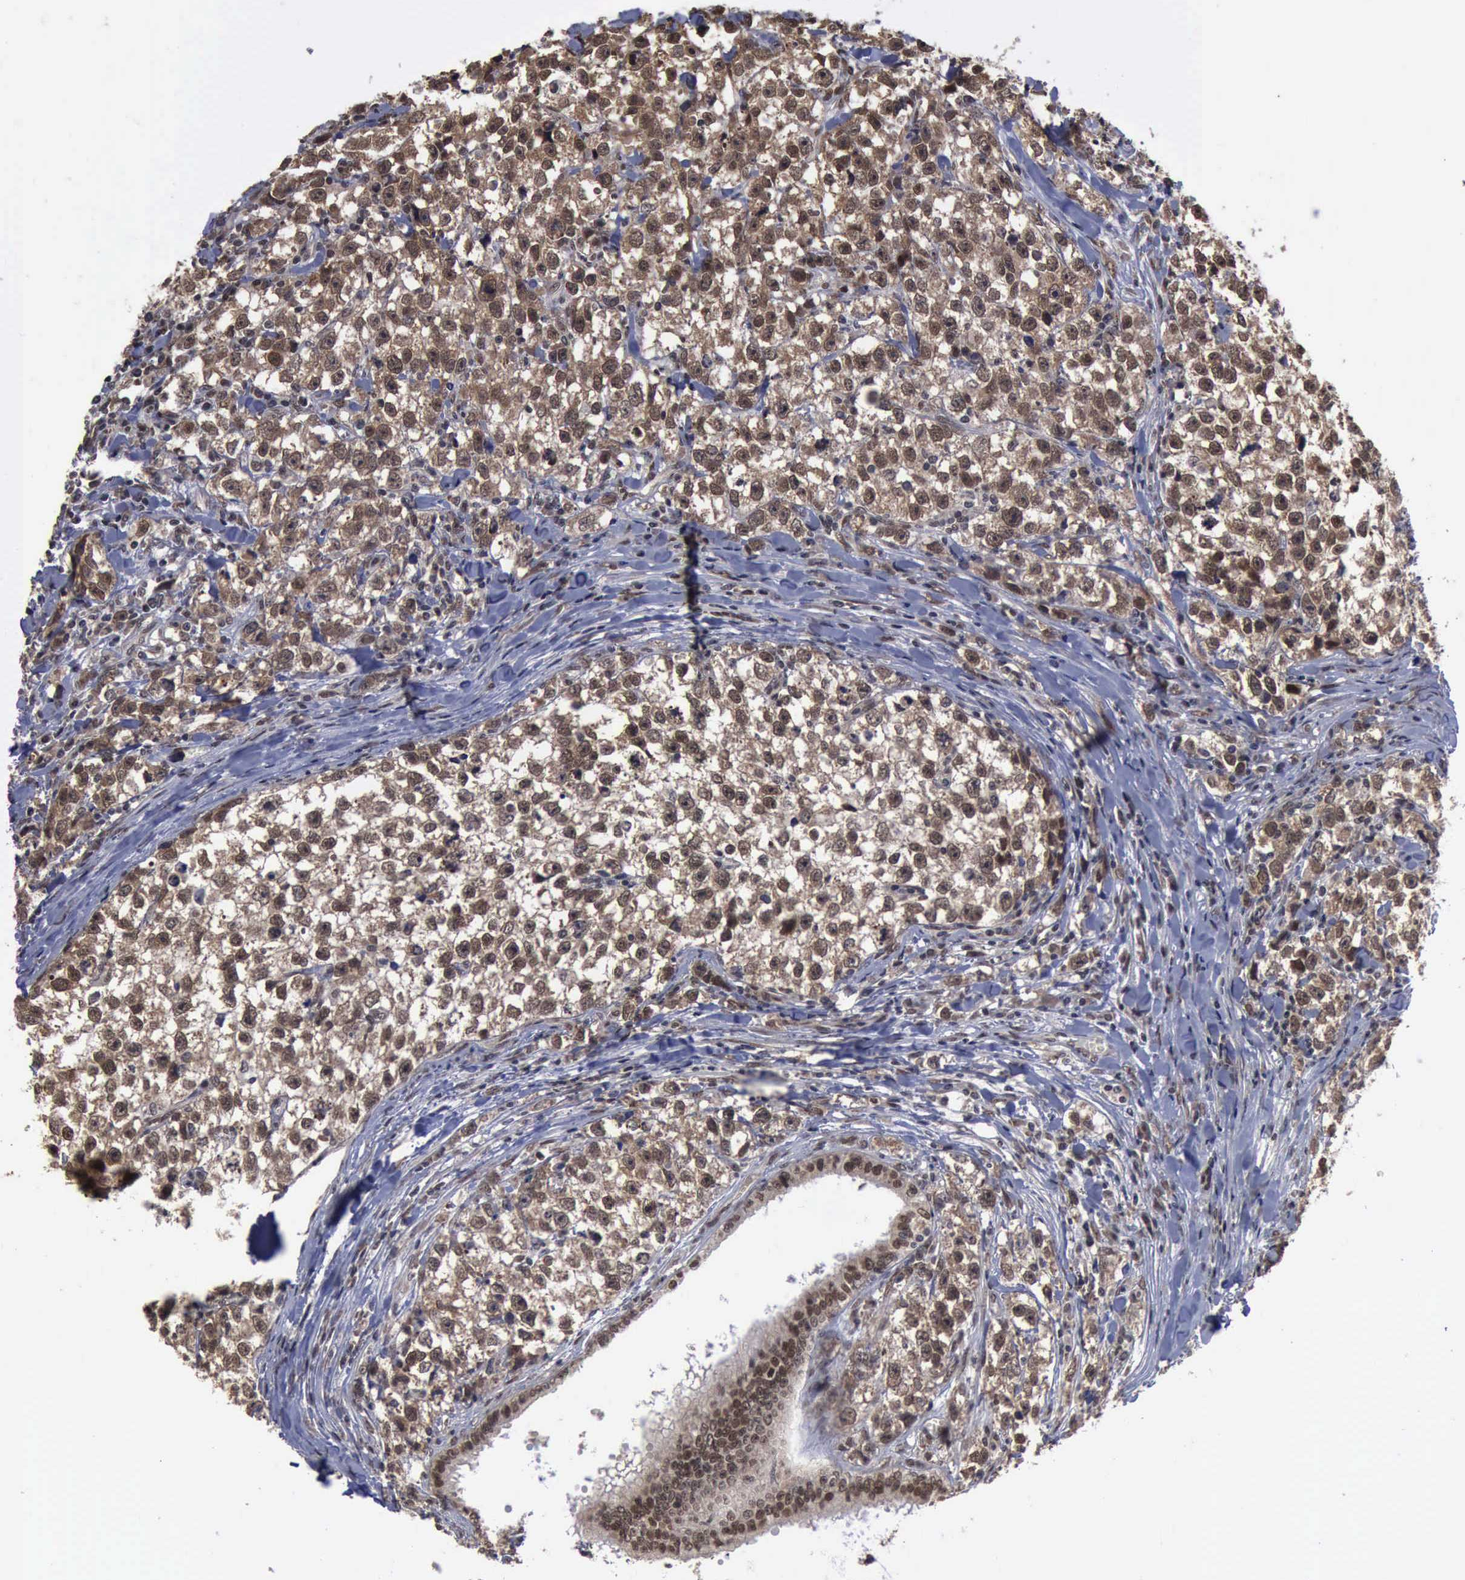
{"staining": {"intensity": "moderate", "quantity": ">75%", "location": "cytoplasmic/membranous,nuclear"}, "tissue": "testis cancer", "cell_type": "Tumor cells", "image_type": "cancer", "snomed": [{"axis": "morphology", "description": "Seminoma, NOS"}, {"axis": "morphology", "description": "Carcinoma, Embryonal, NOS"}, {"axis": "topography", "description": "Testis"}], "caption": "A brown stain labels moderate cytoplasmic/membranous and nuclear staining of a protein in human embryonal carcinoma (testis) tumor cells.", "gene": "RTCB", "patient": {"sex": "male", "age": 30}}